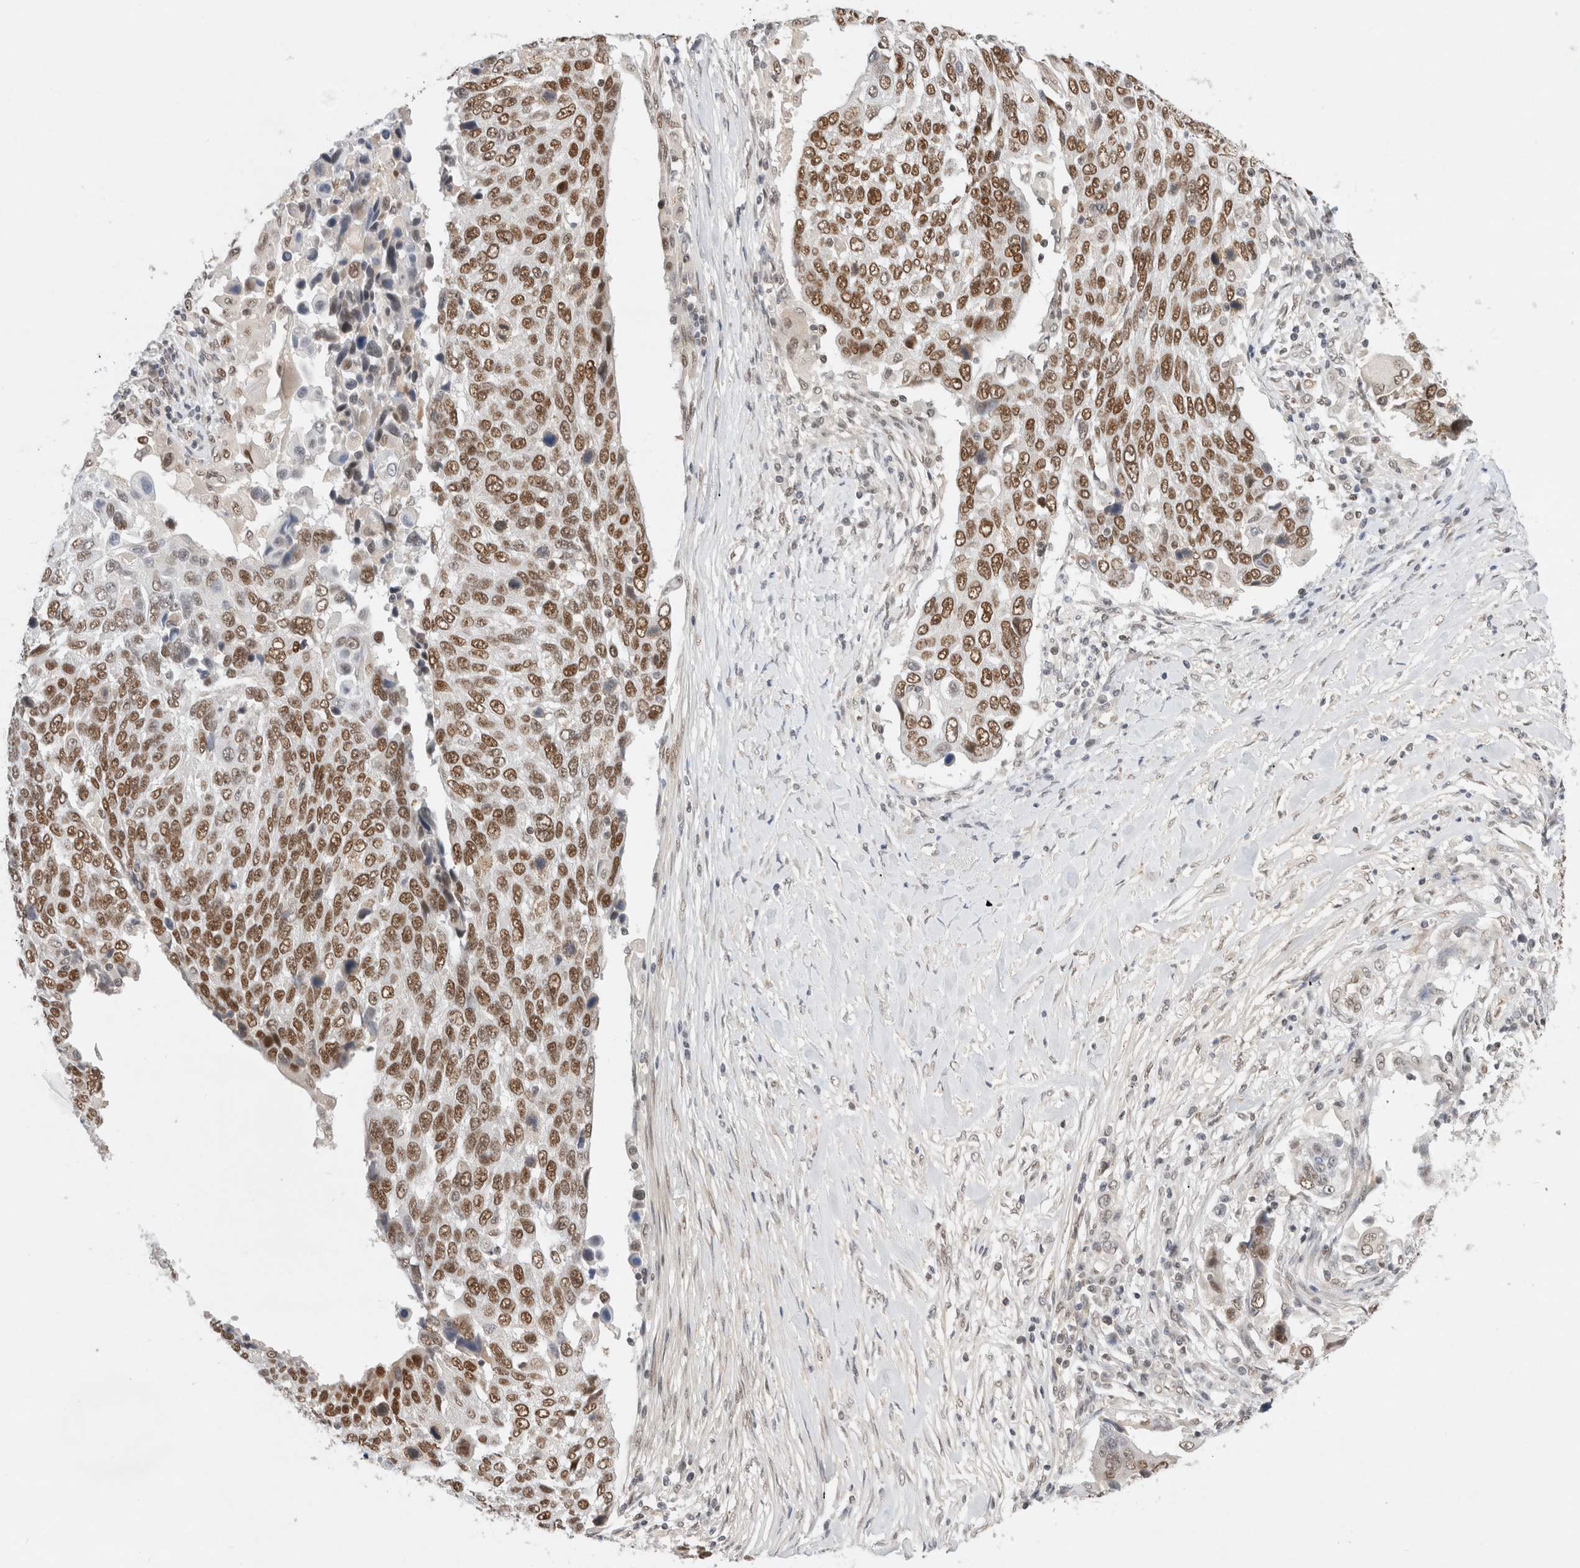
{"staining": {"intensity": "moderate", "quantity": ">75%", "location": "nuclear"}, "tissue": "lung cancer", "cell_type": "Tumor cells", "image_type": "cancer", "snomed": [{"axis": "morphology", "description": "Squamous cell carcinoma, NOS"}, {"axis": "topography", "description": "Lung"}], "caption": "Lung cancer (squamous cell carcinoma) stained with immunohistochemistry (IHC) reveals moderate nuclear expression in approximately >75% of tumor cells.", "gene": "GTF2I", "patient": {"sex": "male", "age": 66}}